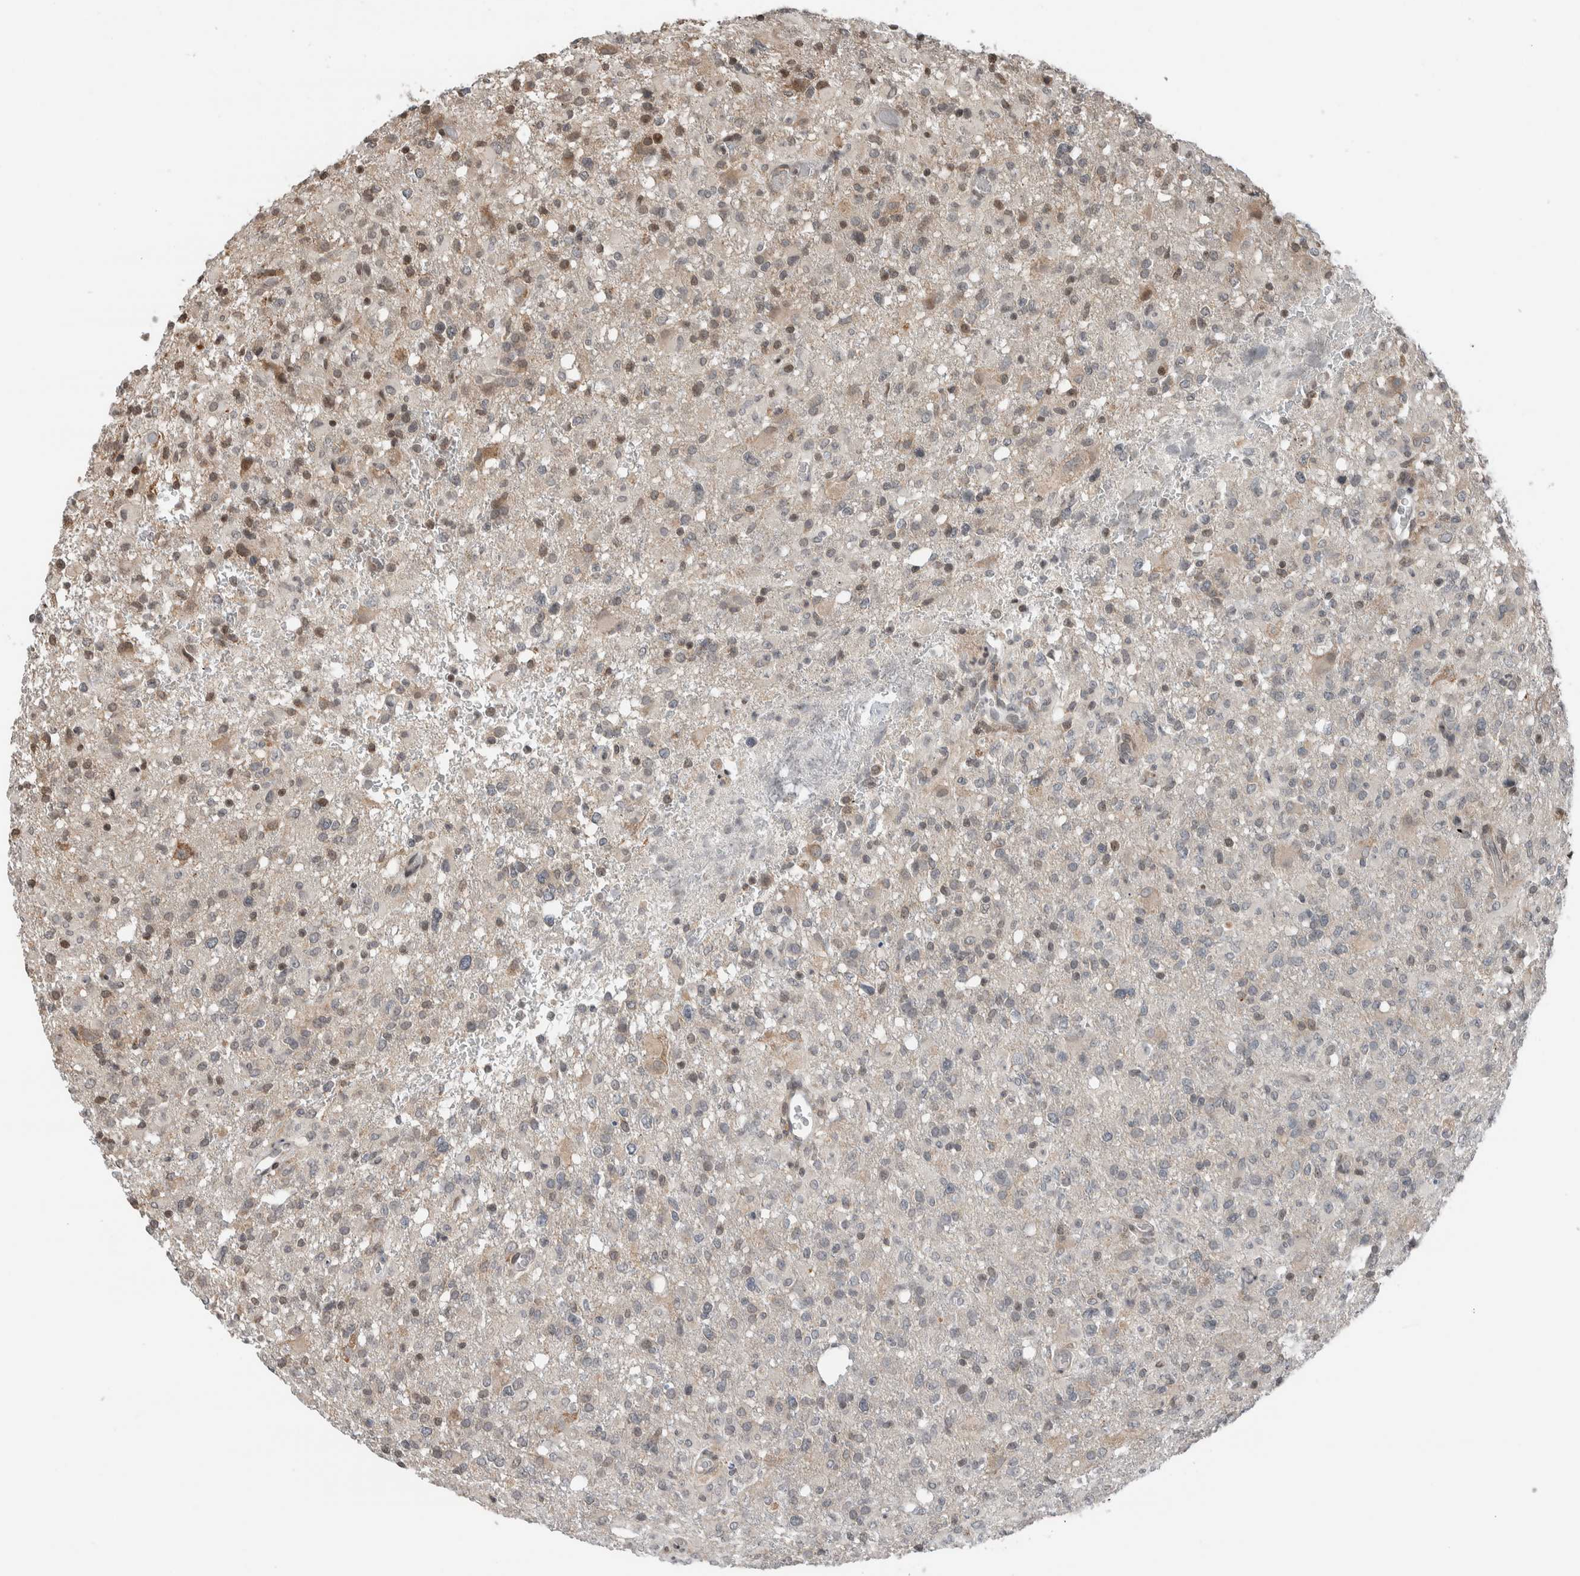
{"staining": {"intensity": "moderate", "quantity": "<25%", "location": "cytoplasmic/membranous,nuclear"}, "tissue": "glioma", "cell_type": "Tumor cells", "image_type": "cancer", "snomed": [{"axis": "morphology", "description": "Glioma, malignant, High grade"}, {"axis": "topography", "description": "Brain"}], "caption": "Immunohistochemical staining of human glioma demonstrates low levels of moderate cytoplasmic/membranous and nuclear positivity in approximately <25% of tumor cells.", "gene": "NPLOC4", "patient": {"sex": "female", "age": 57}}